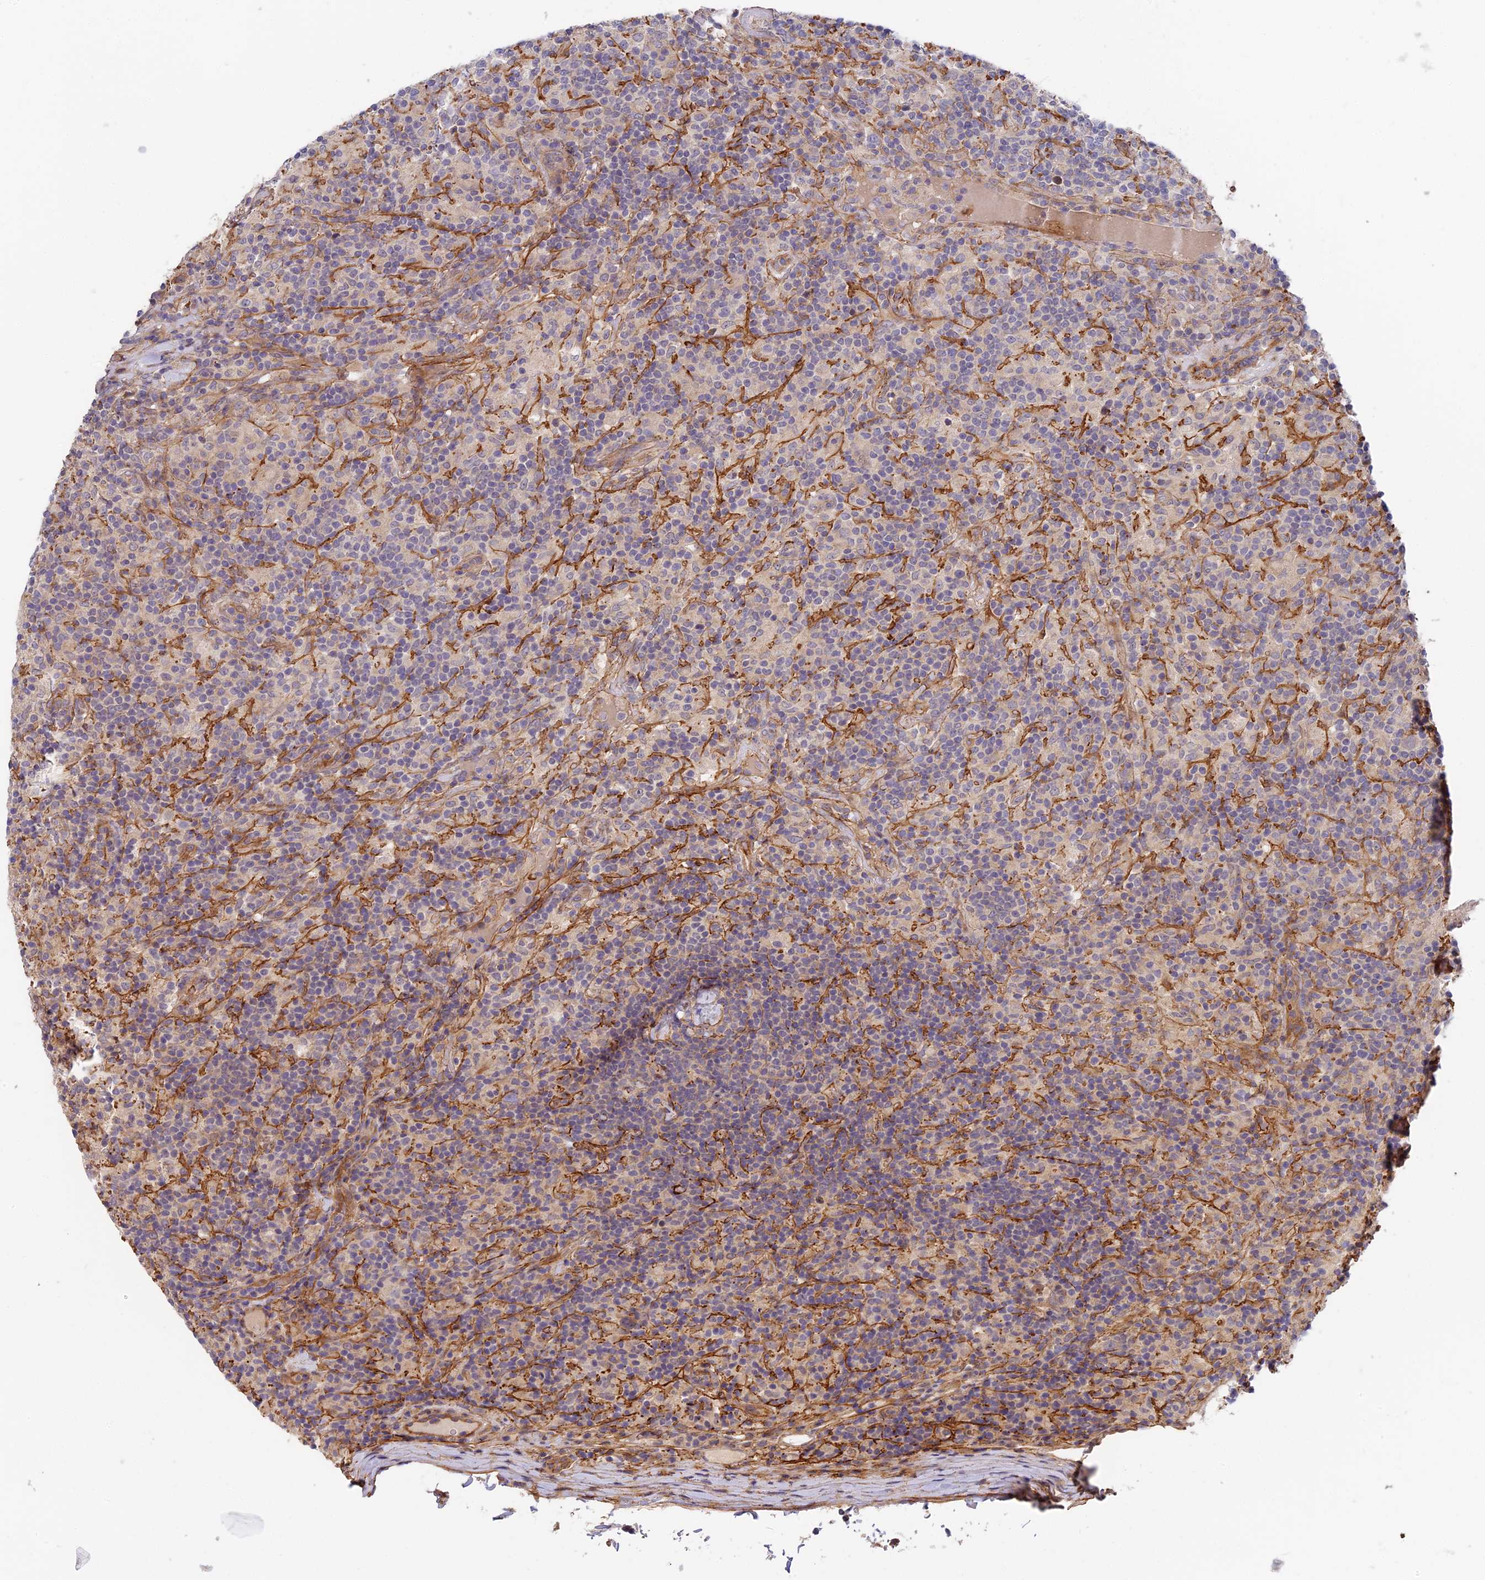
{"staining": {"intensity": "negative", "quantity": "none", "location": "none"}, "tissue": "lymphoma", "cell_type": "Tumor cells", "image_type": "cancer", "snomed": [{"axis": "morphology", "description": "Hodgkin's disease, NOS"}, {"axis": "topography", "description": "Lymph node"}], "caption": "Hodgkin's disease stained for a protein using immunohistochemistry shows no expression tumor cells.", "gene": "MISP3", "patient": {"sex": "male", "age": 70}}